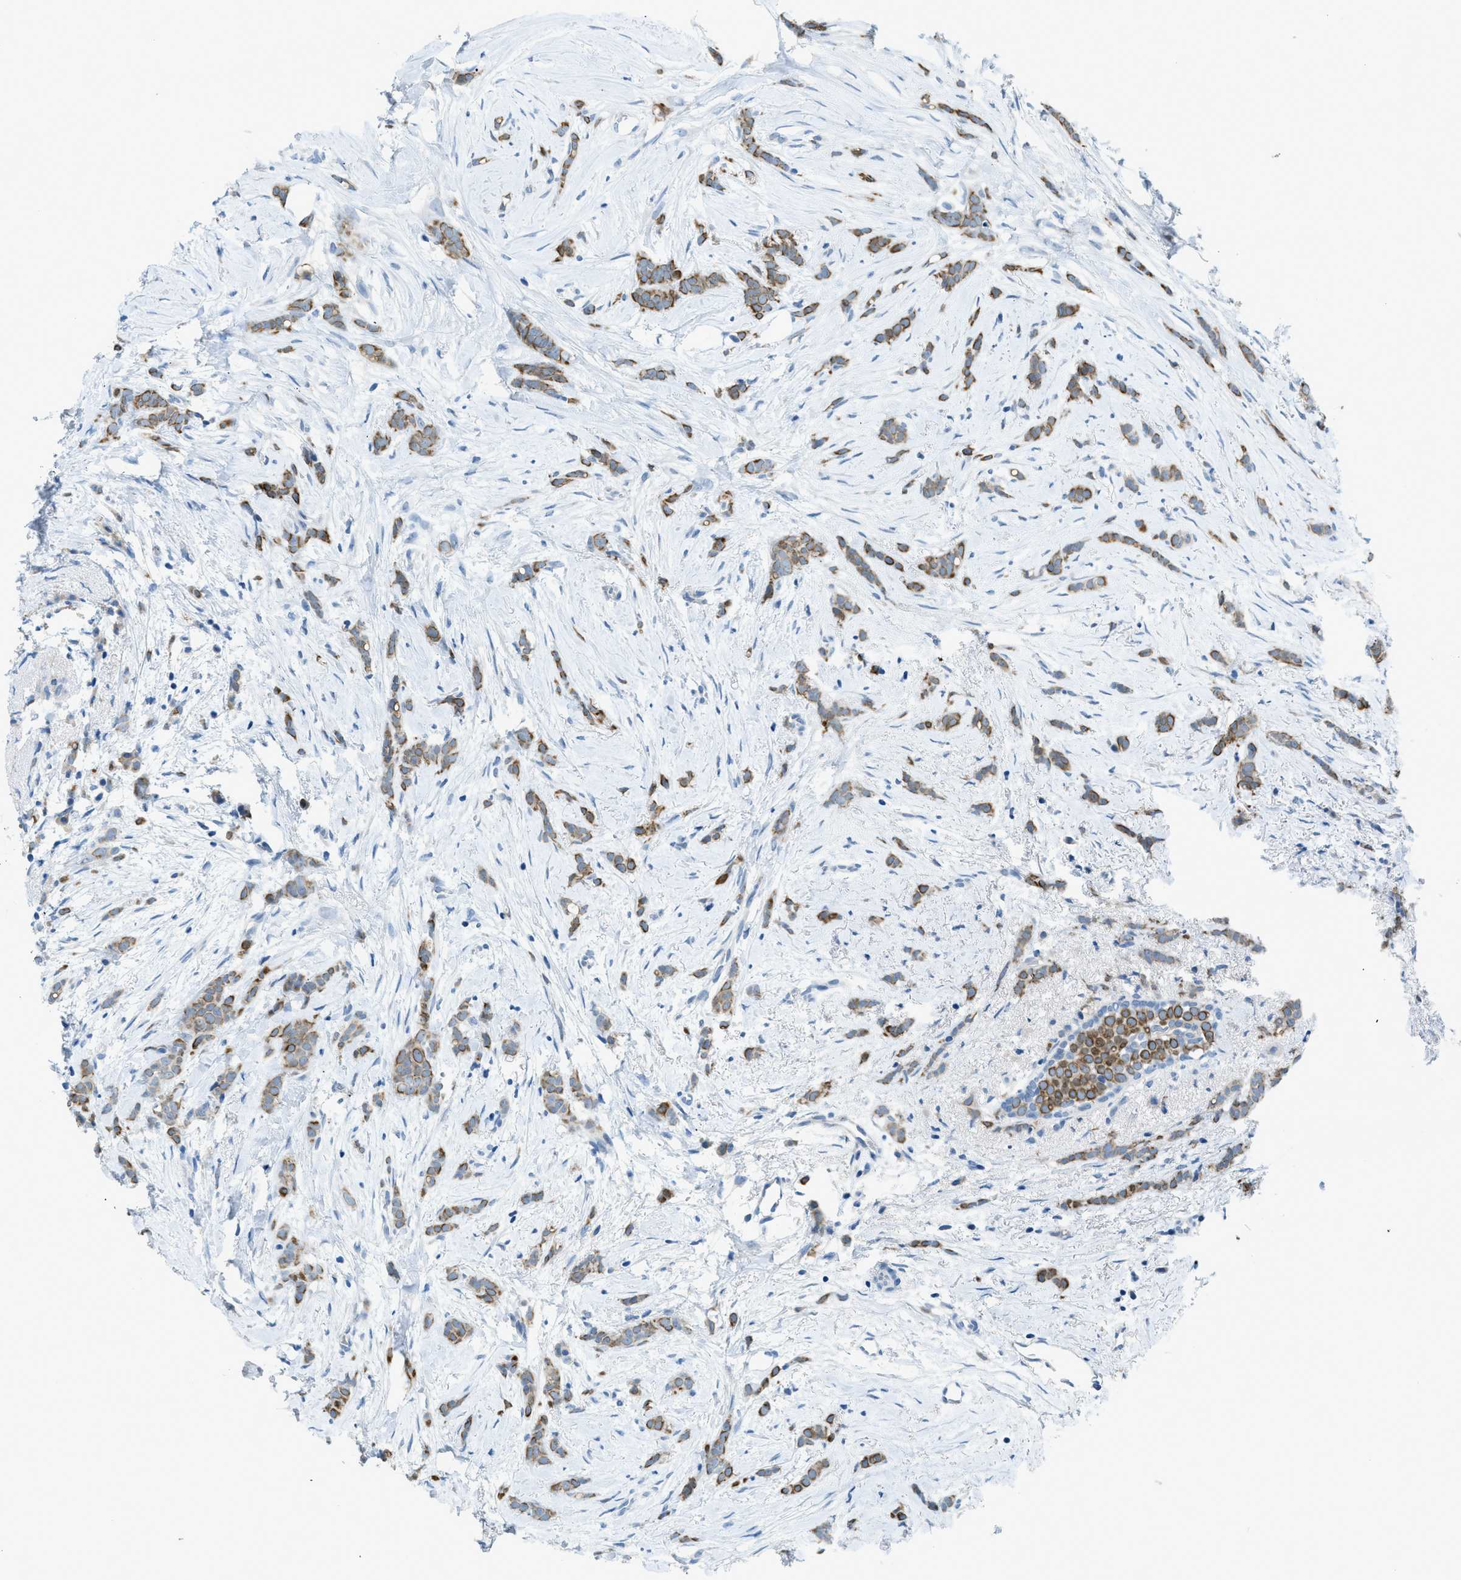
{"staining": {"intensity": "moderate", "quantity": ">75%", "location": "cytoplasmic/membranous"}, "tissue": "breast cancer", "cell_type": "Tumor cells", "image_type": "cancer", "snomed": [{"axis": "morphology", "description": "Lobular carcinoma, in situ"}, {"axis": "morphology", "description": "Lobular carcinoma"}, {"axis": "topography", "description": "Breast"}], "caption": "IHC staining of breast lobular carcinoma, which reveals medium levels of moderate cytoplasmic/membranous positivity in about >75% of tumor cells indicating moderate cytoplasmic/membranous protein staining. The staining was performed using DAB (3,3'-diaminobenzidine) (brown) for protein detection and nuclei were counterstained in hematoxylin (blue).", "gene": "KLHL8", "patient": {"sex": "female", "age": 41}}